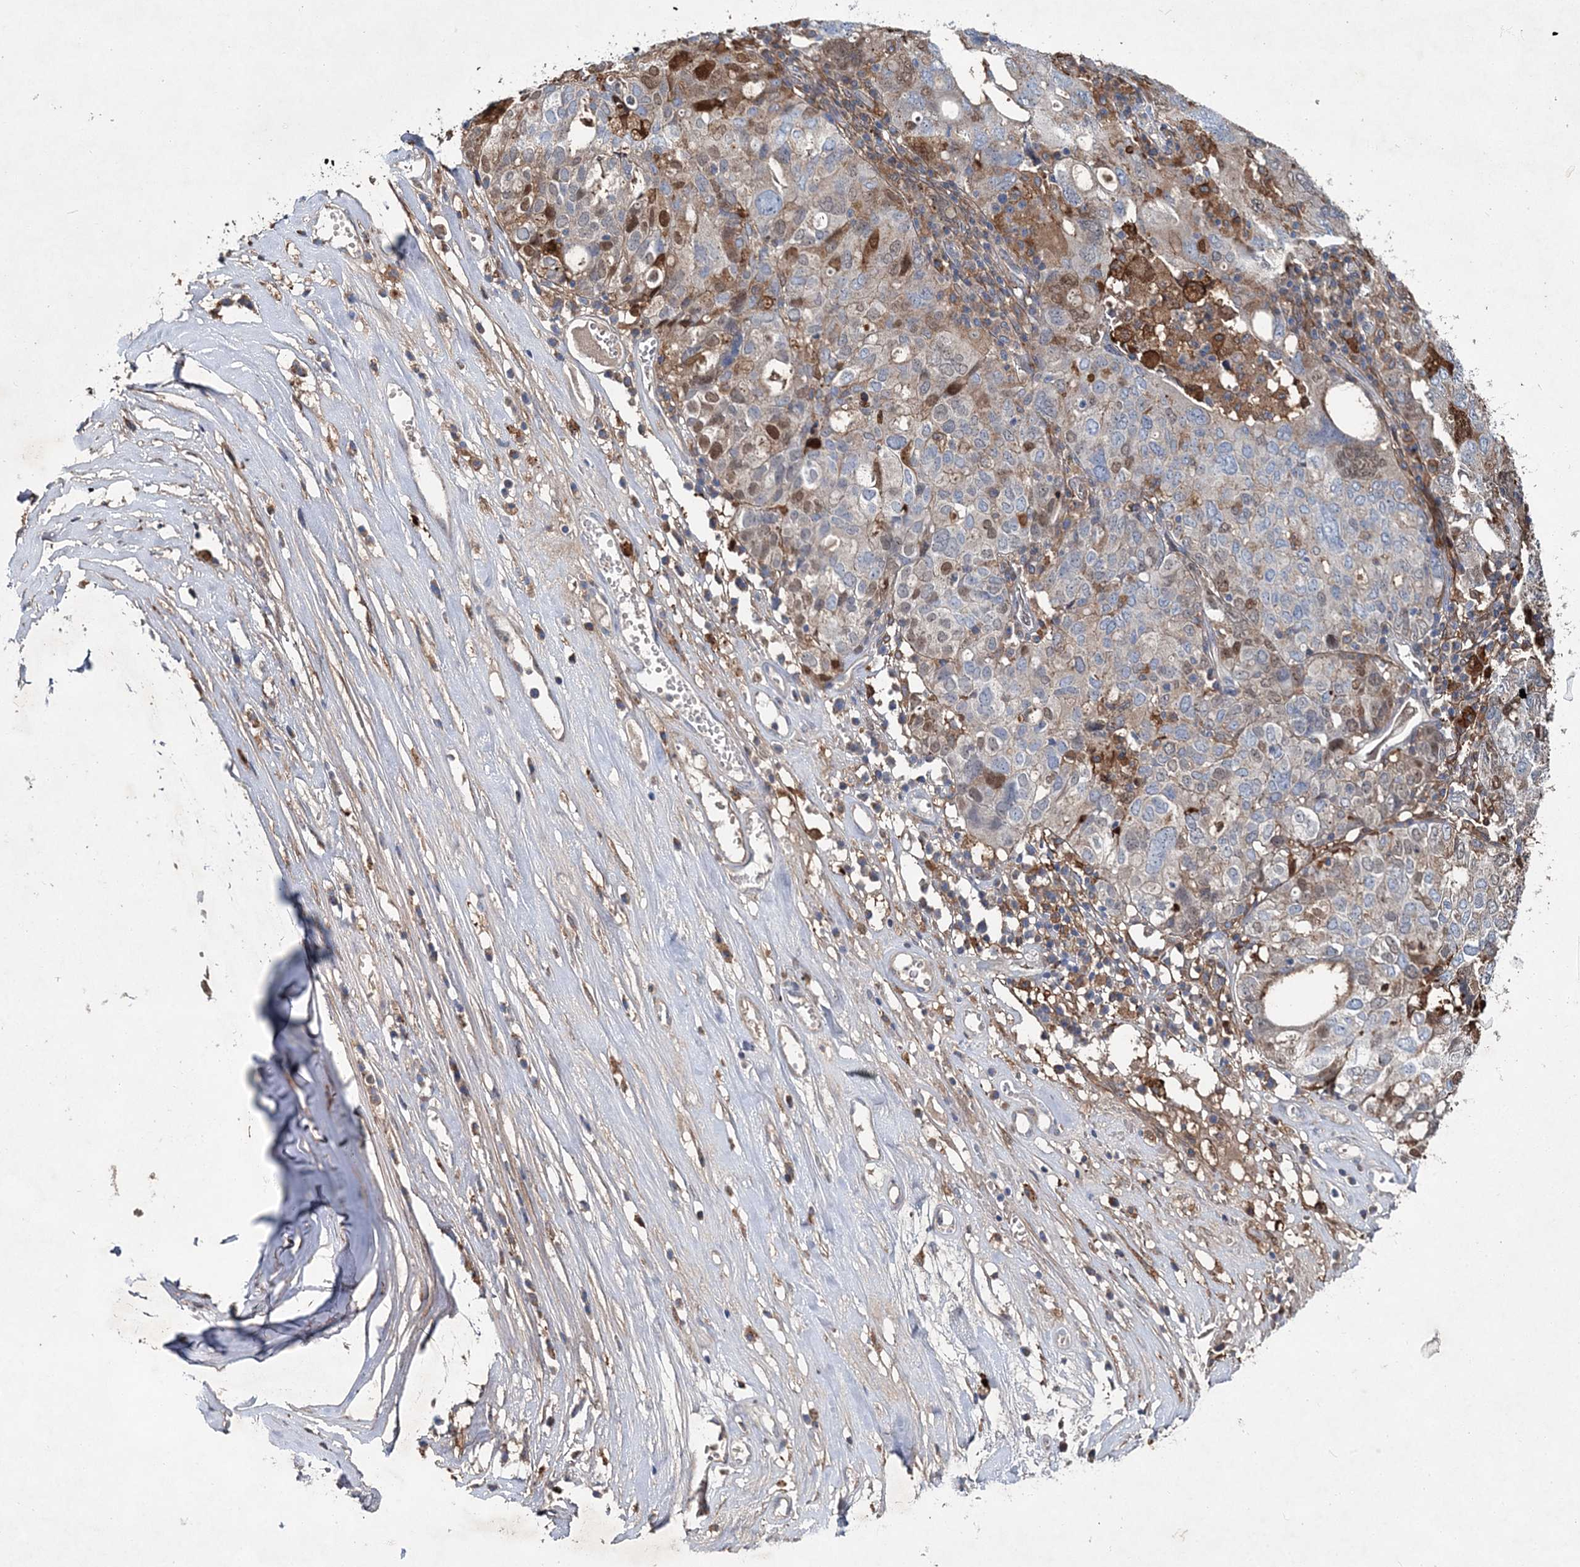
{"staining": {"intensity": "moderate", "quantity": "<25%", "location": "cytoplasmic/membranous,nuclear"}, "tissue": "ovarian cancer", "cell_type": "Tumor cells", "image_type": "cancer", "snomed": [{"axis": "morphology", "description": "Carcinoma, endometroid"}, {"axis": "topography", "description": "Ovary"}], "caption": "The histopathology image demonstrates a brown stain indicating the presence of a protein in the cytoplasmic/membranous and nuclear of tumor cells in ovarian cancer (endometroid carcinoma).", "gene": "SPOPL", "patient": {"sex": "female", "age": 62}}